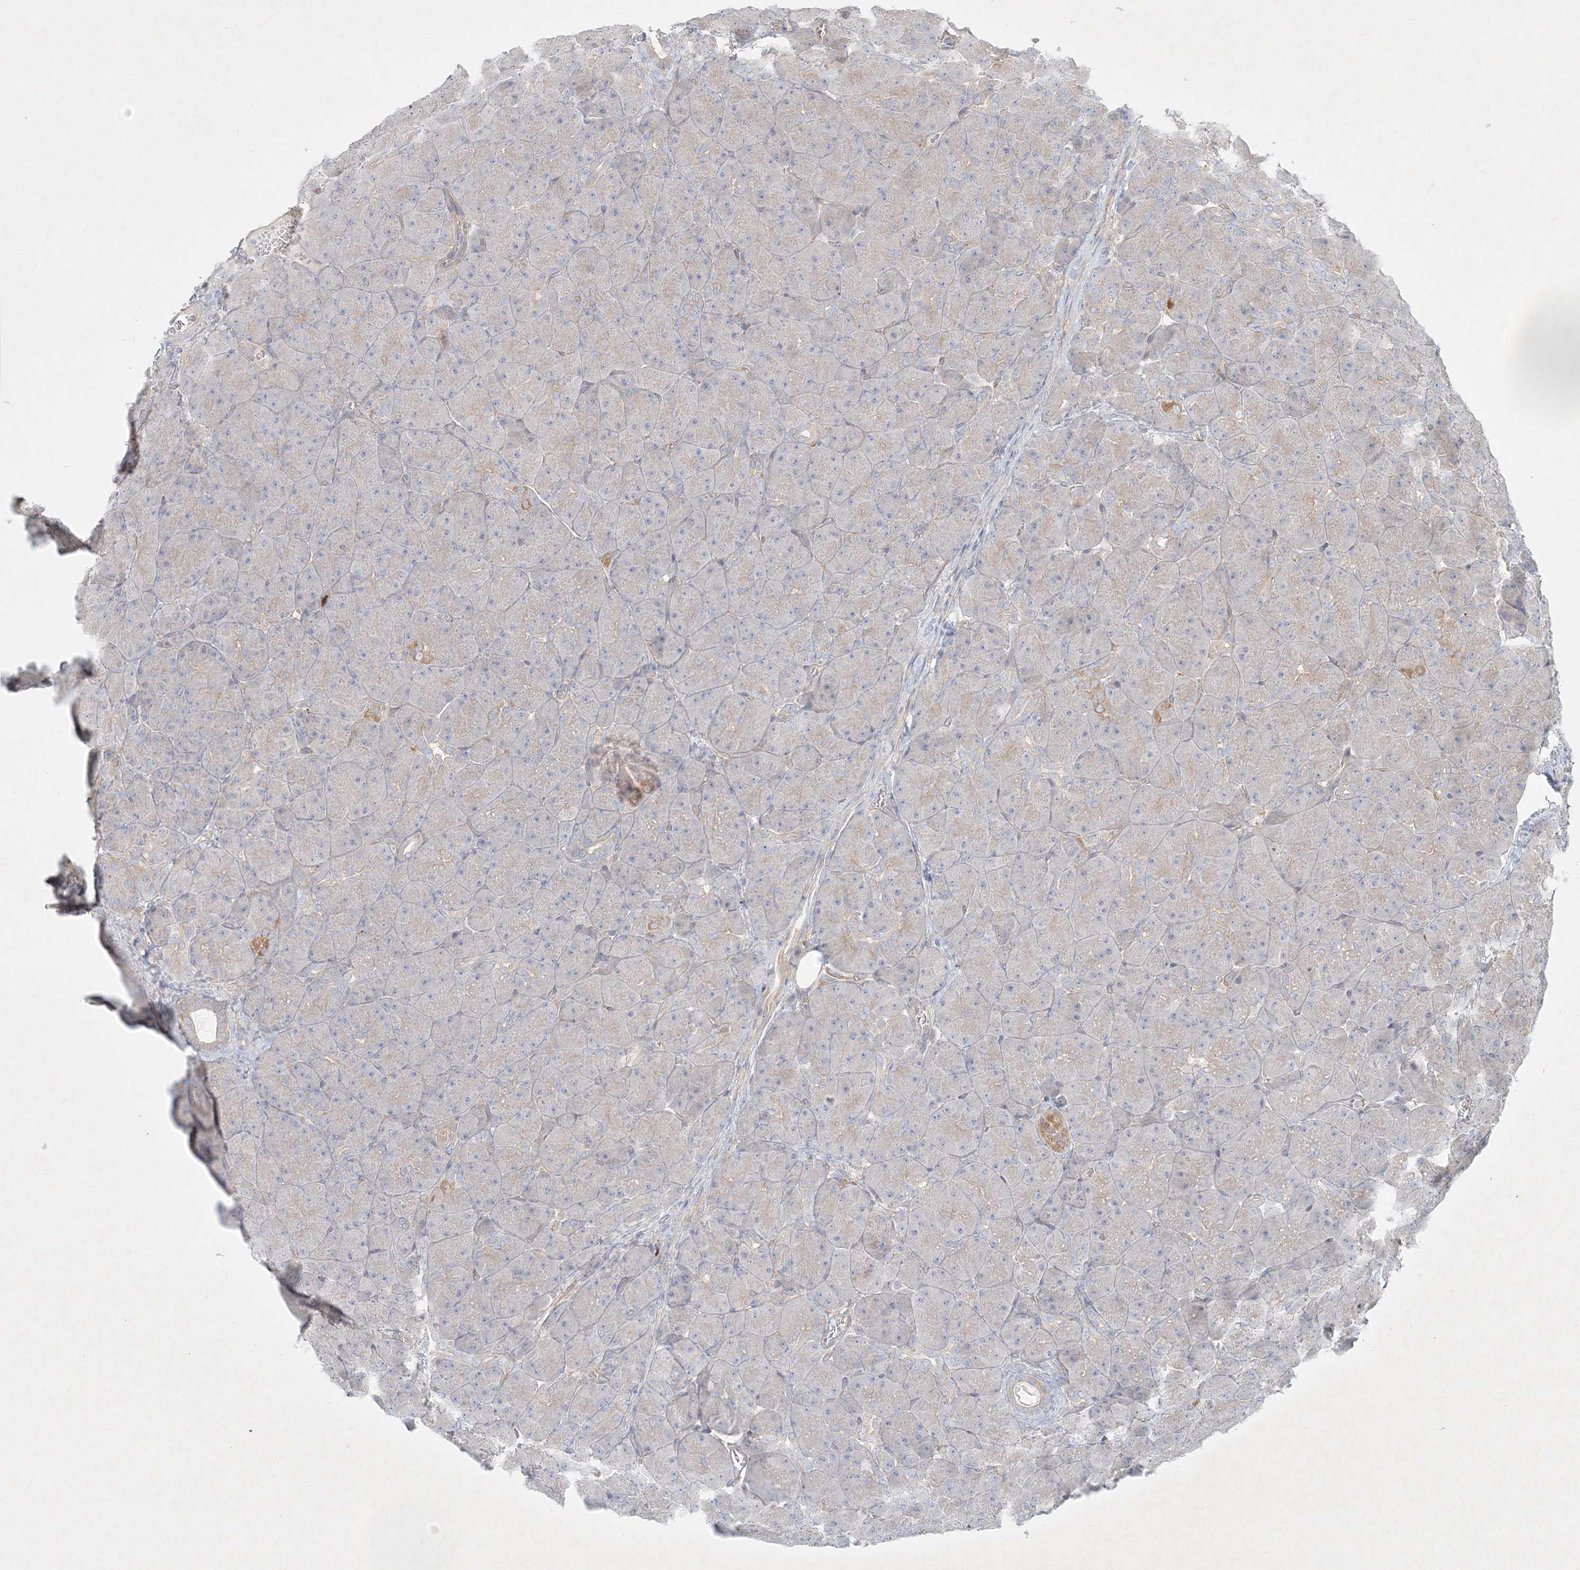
{"staining": {"intensity": "moderate", "quantity": "<25%", "location": "cytoplasmic/membranous"}, "tissue": "pancreas", "cell_type": "Exocrine glandular cells", "image_type": "normal", "snomed": [{"axis": "morphology", "description": "Normal tissue, NOS"}, {"axis": "topography", "description": "Pancreas"}], "caption": "High-magnification brightfield microscopy of normal pancreas stained with DAB (3,3'-diaminobenzidine) (brown) and counterstained with hematoxylin (blue). exocrine glandular cells exhibit moderate cytoplasmic/membranous staining is appreciated in about<25% of cells.", "gene": "STK11IP", "patient": {"sex": "male", "age": 66}}